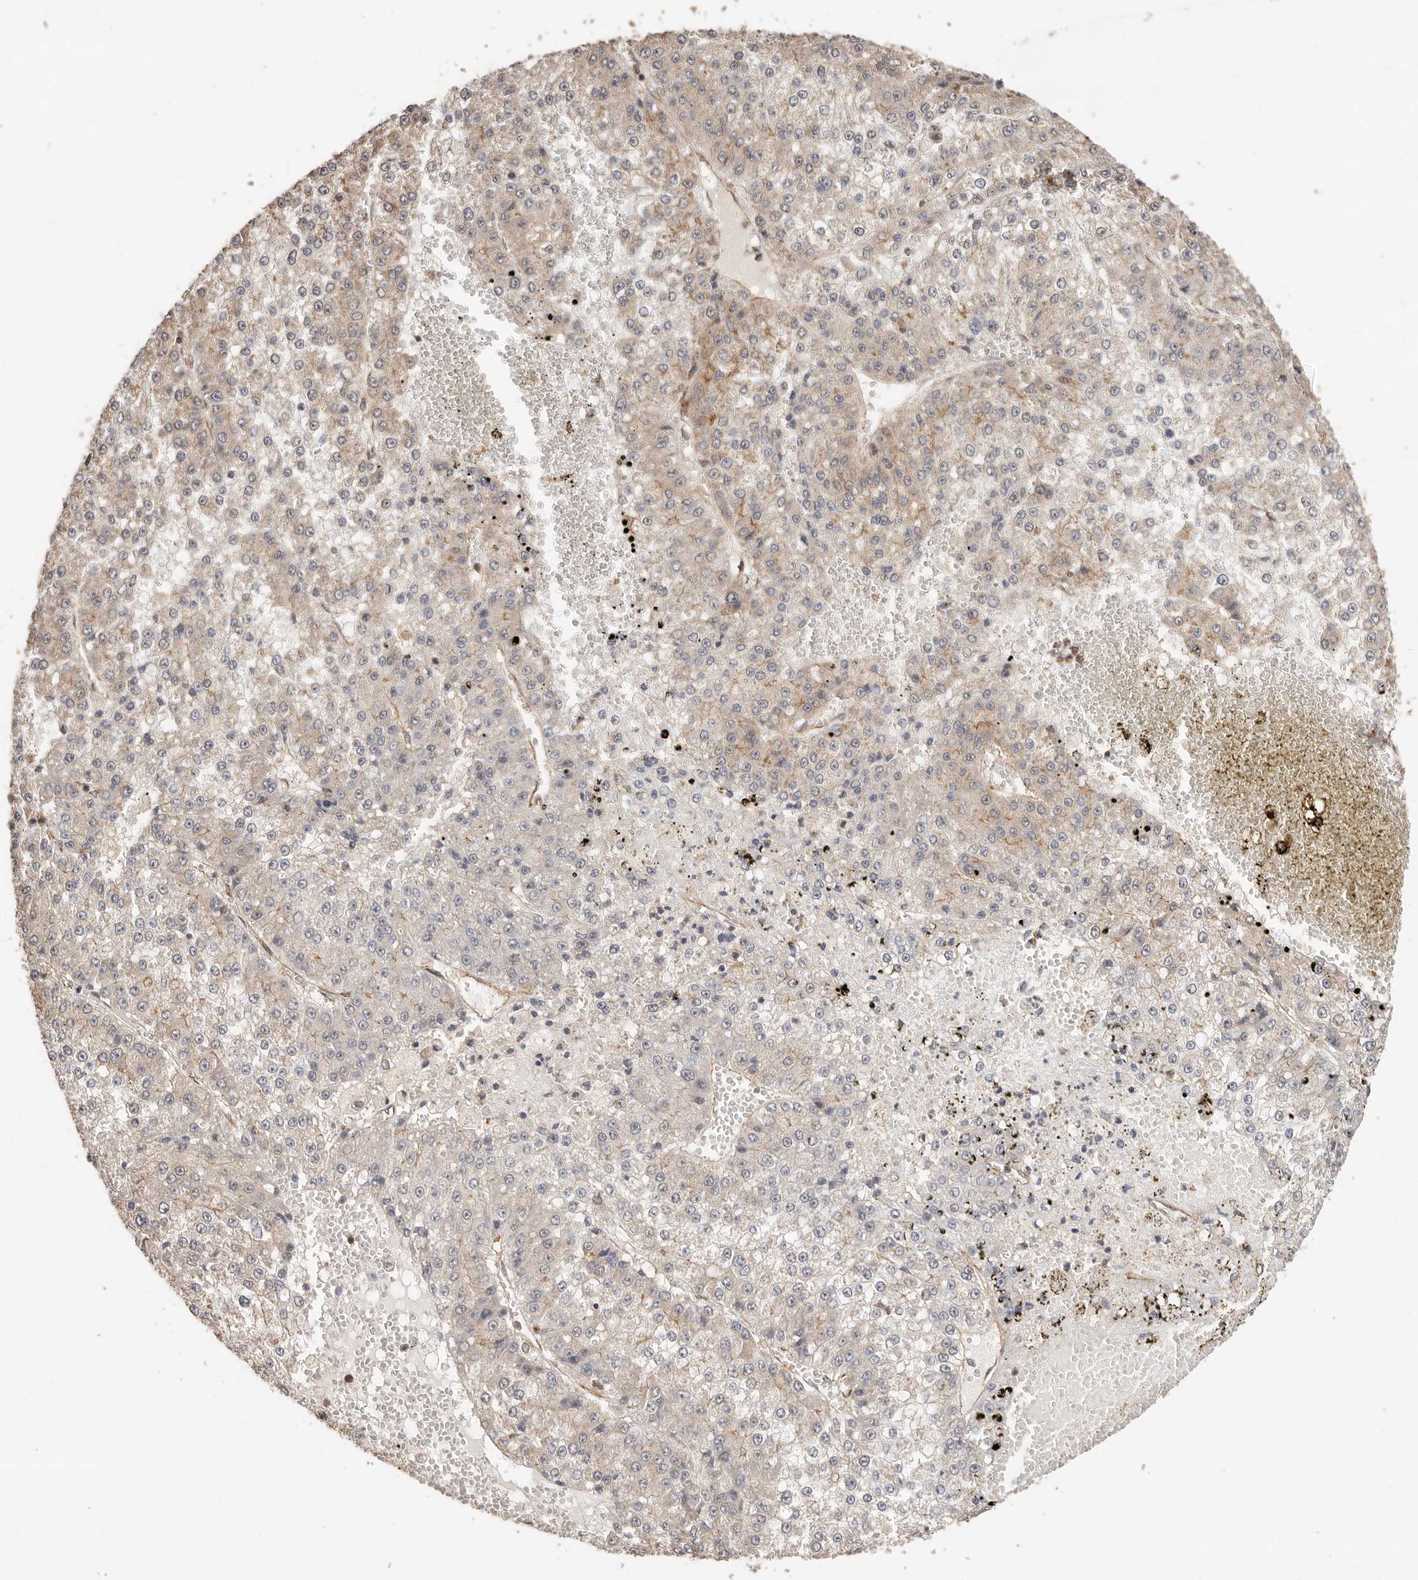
{"staining": {"intensity": "weak", "quantity": "25%-75%", "location": "cytoplasmic/membranous"}, "tissue": "liver cancer", "cell_type": "Tumor cells", "image_type": "cancer", "snomed": [{"axis": "morphology", "description": "Carcinoma, Hepatocellular, NOS"}, {"axis": "topography", "description": "Liver"}], "caption": "IHC micrograph of liver hepatocellular carcinoma stained for a protein (brown), which shows low levels of weak cytoplasmic/membranous staining in approximately 25%-75% of tumor cells.", "gene": "AFDN", "patient": {"sex": "female", "age": 73}}